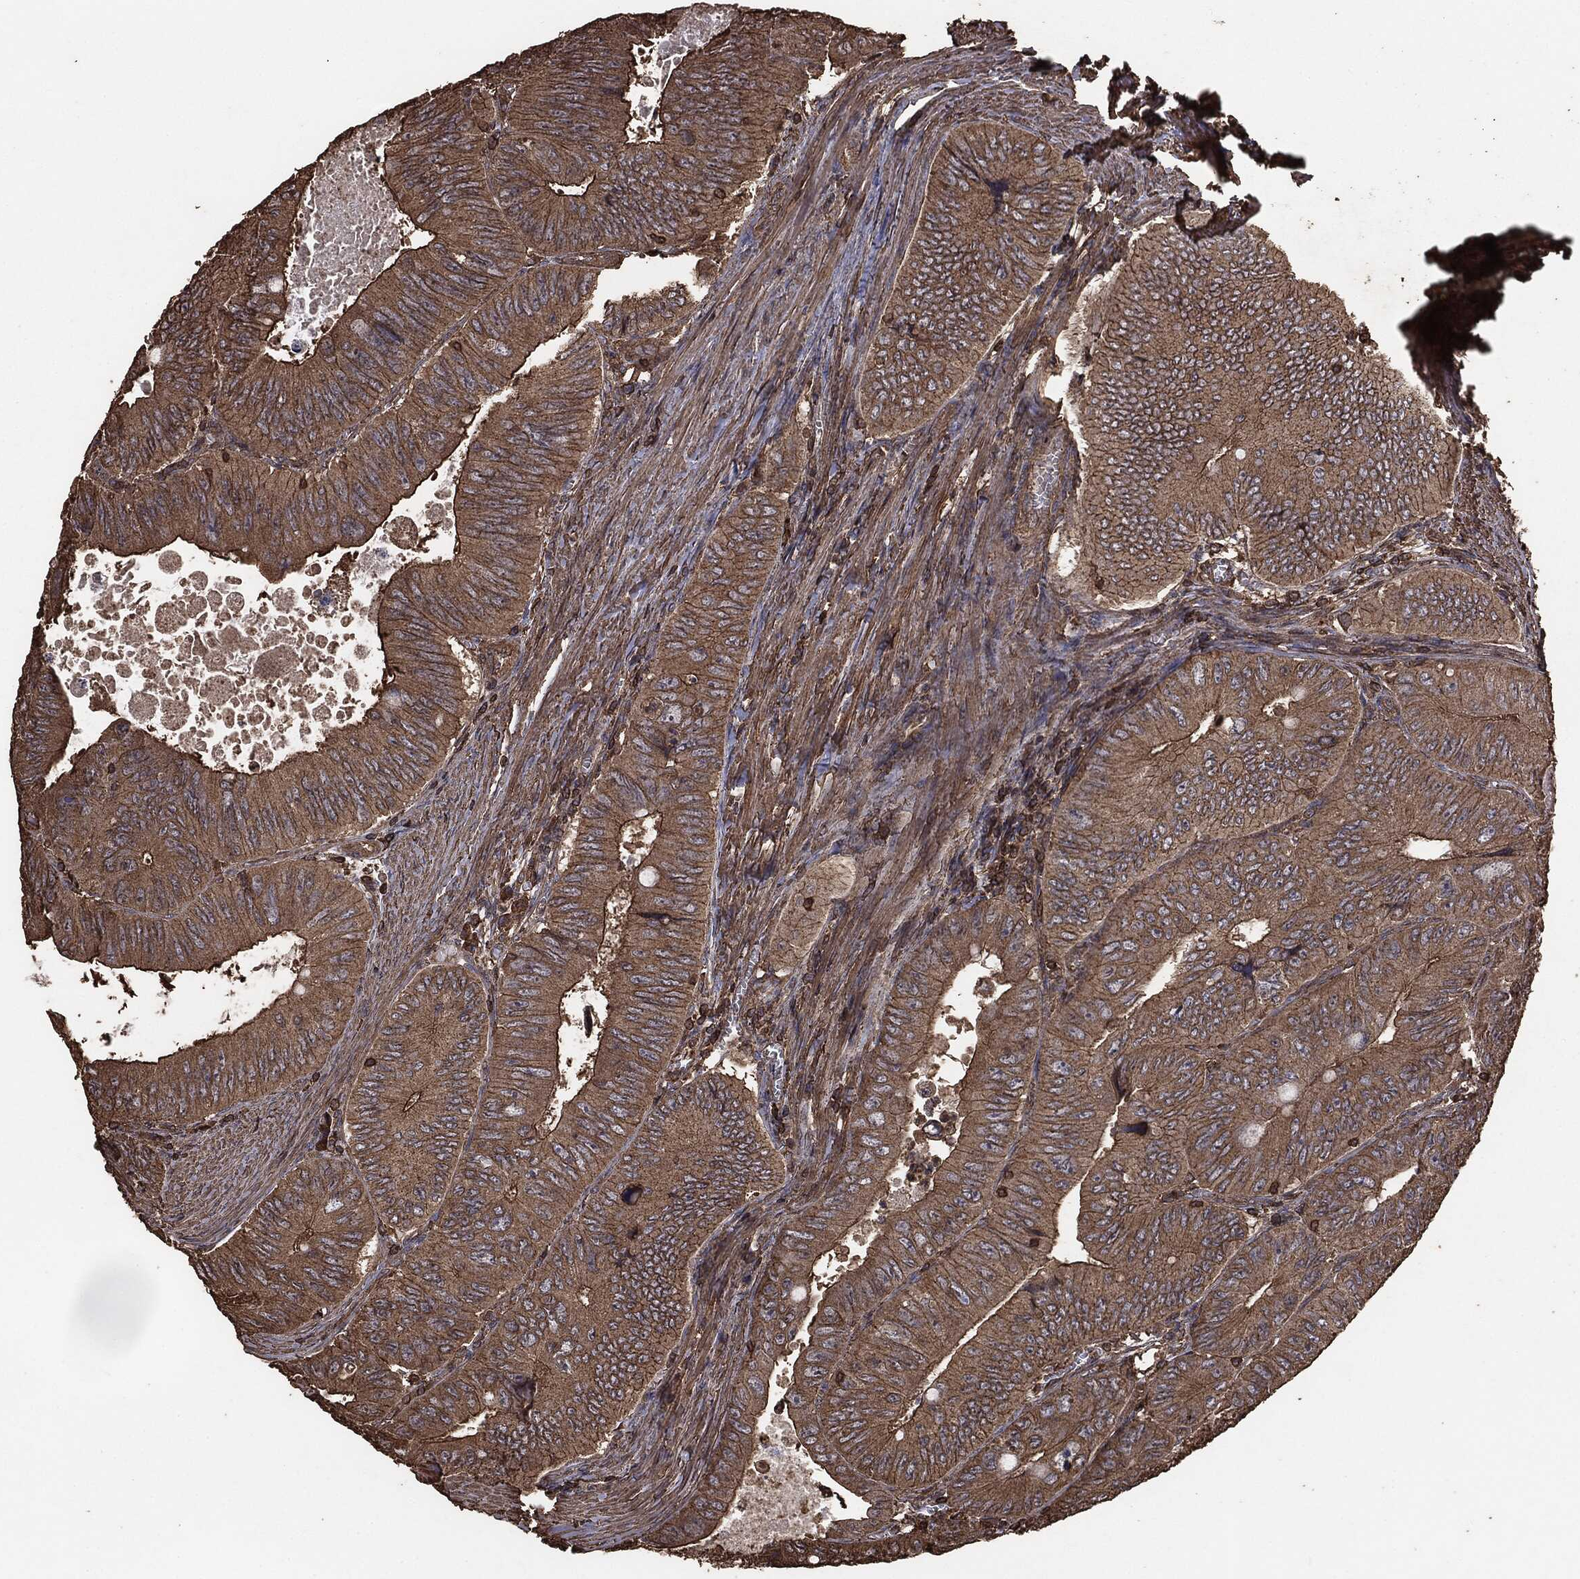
{"staining": {"intensity": "moderate", "quantity": ">75%", "location": "cytoplasmic/membranous"}, "tissue": "colorectal cancer", "cell_type": "Tumor cells", "image_type": "cancer", "snomed": [{"axis": "morphology", "description": "Adenocarcinoma, NOS"}, {"axis": "topography", "description": "Colon"}], "caption": "A micrograph of human adenocarcinoma (colorectal) stained for a protein reveals moderate cytoplasmic/membranous brown staining in tumor cells.", "gene": "MTOR", "patient": {"sex": "female", "age": 84}}